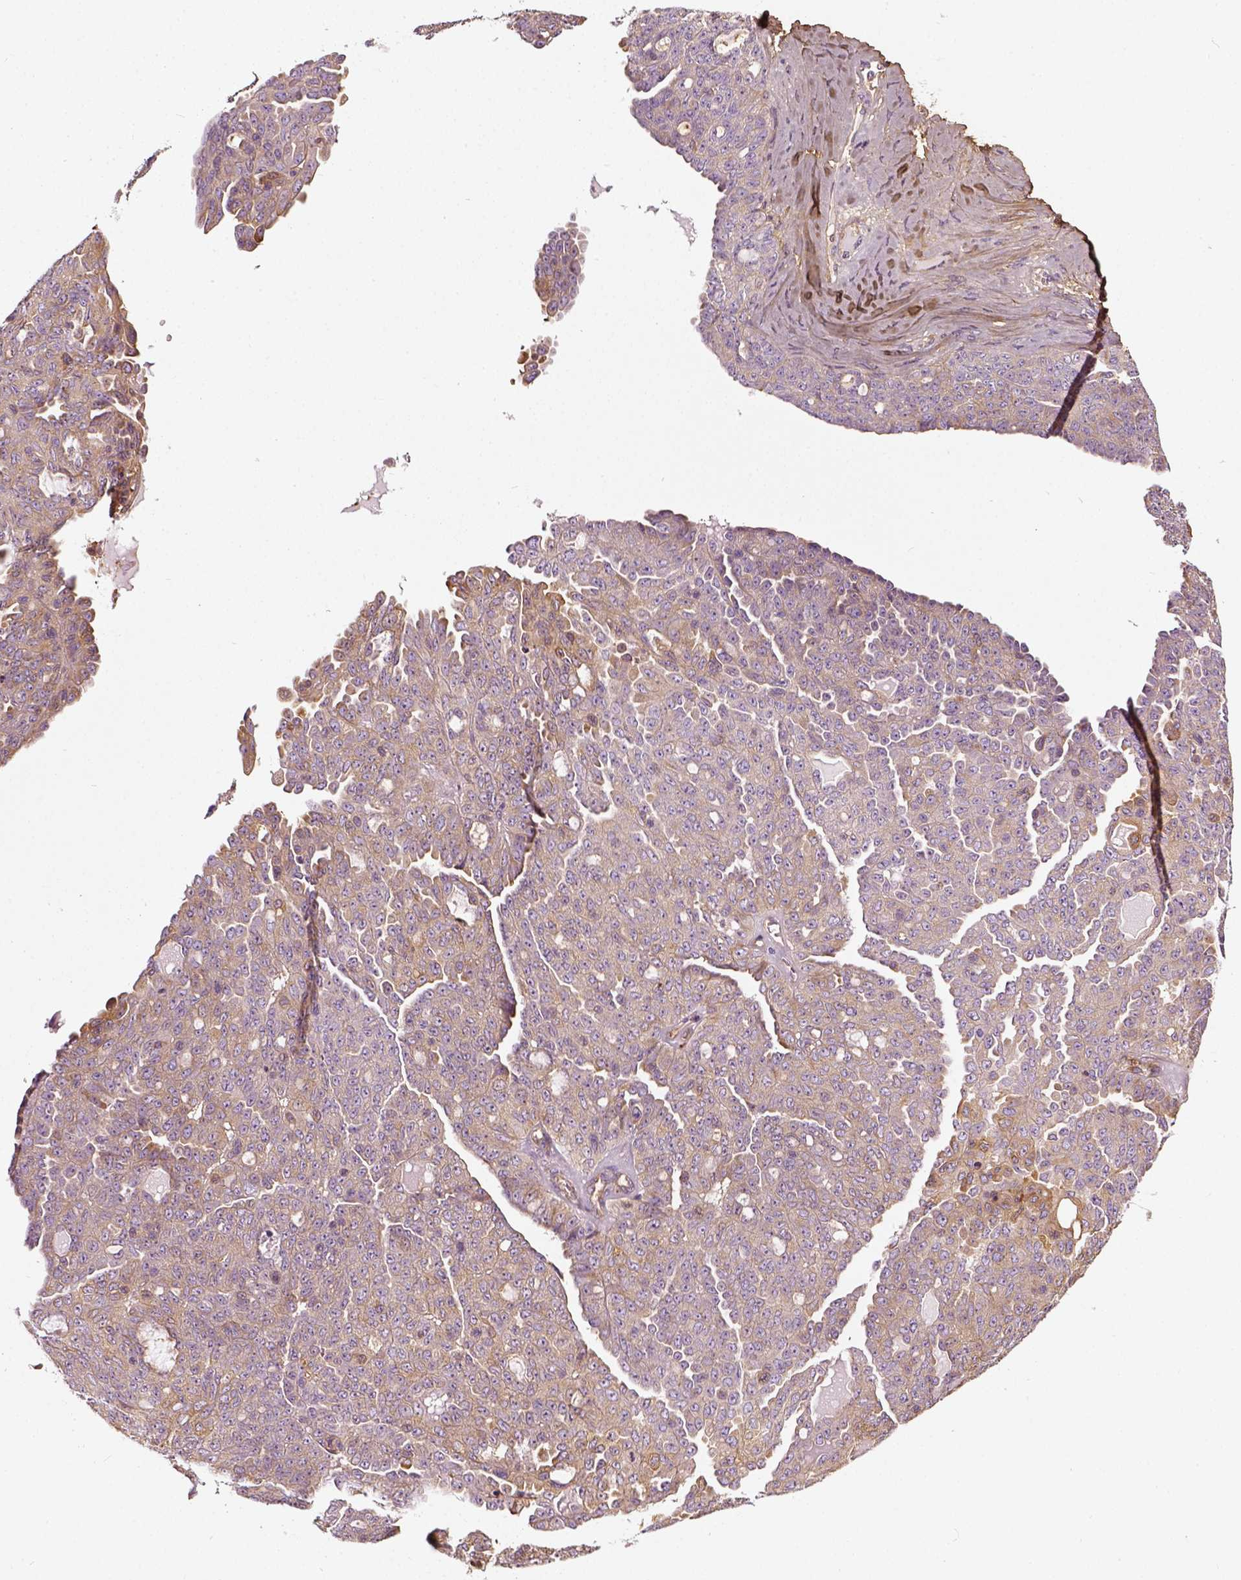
{"staining": {"intensity": "weak", "quantity": "25%-75%", "location": "cytoplasmic/membranous"}, "tissue": "ovarian cancer", "cell_type": "Tumor cells", "image_type": "cancer", "snomed": [{"axis": "morphology", "description": "Cystadenocarcinoma, serous, NOS"}, {"axis": "topography", "description": "Ovary"}], "caption": "Protein staining demonstrates weak cytoplasmic/membranous staining in approximately 25%-75% of tumor cells in ovarian serous cystadenocarcinoma.", "gene": "COL6A2", "patient": {"sex": "female", "age": 71}}